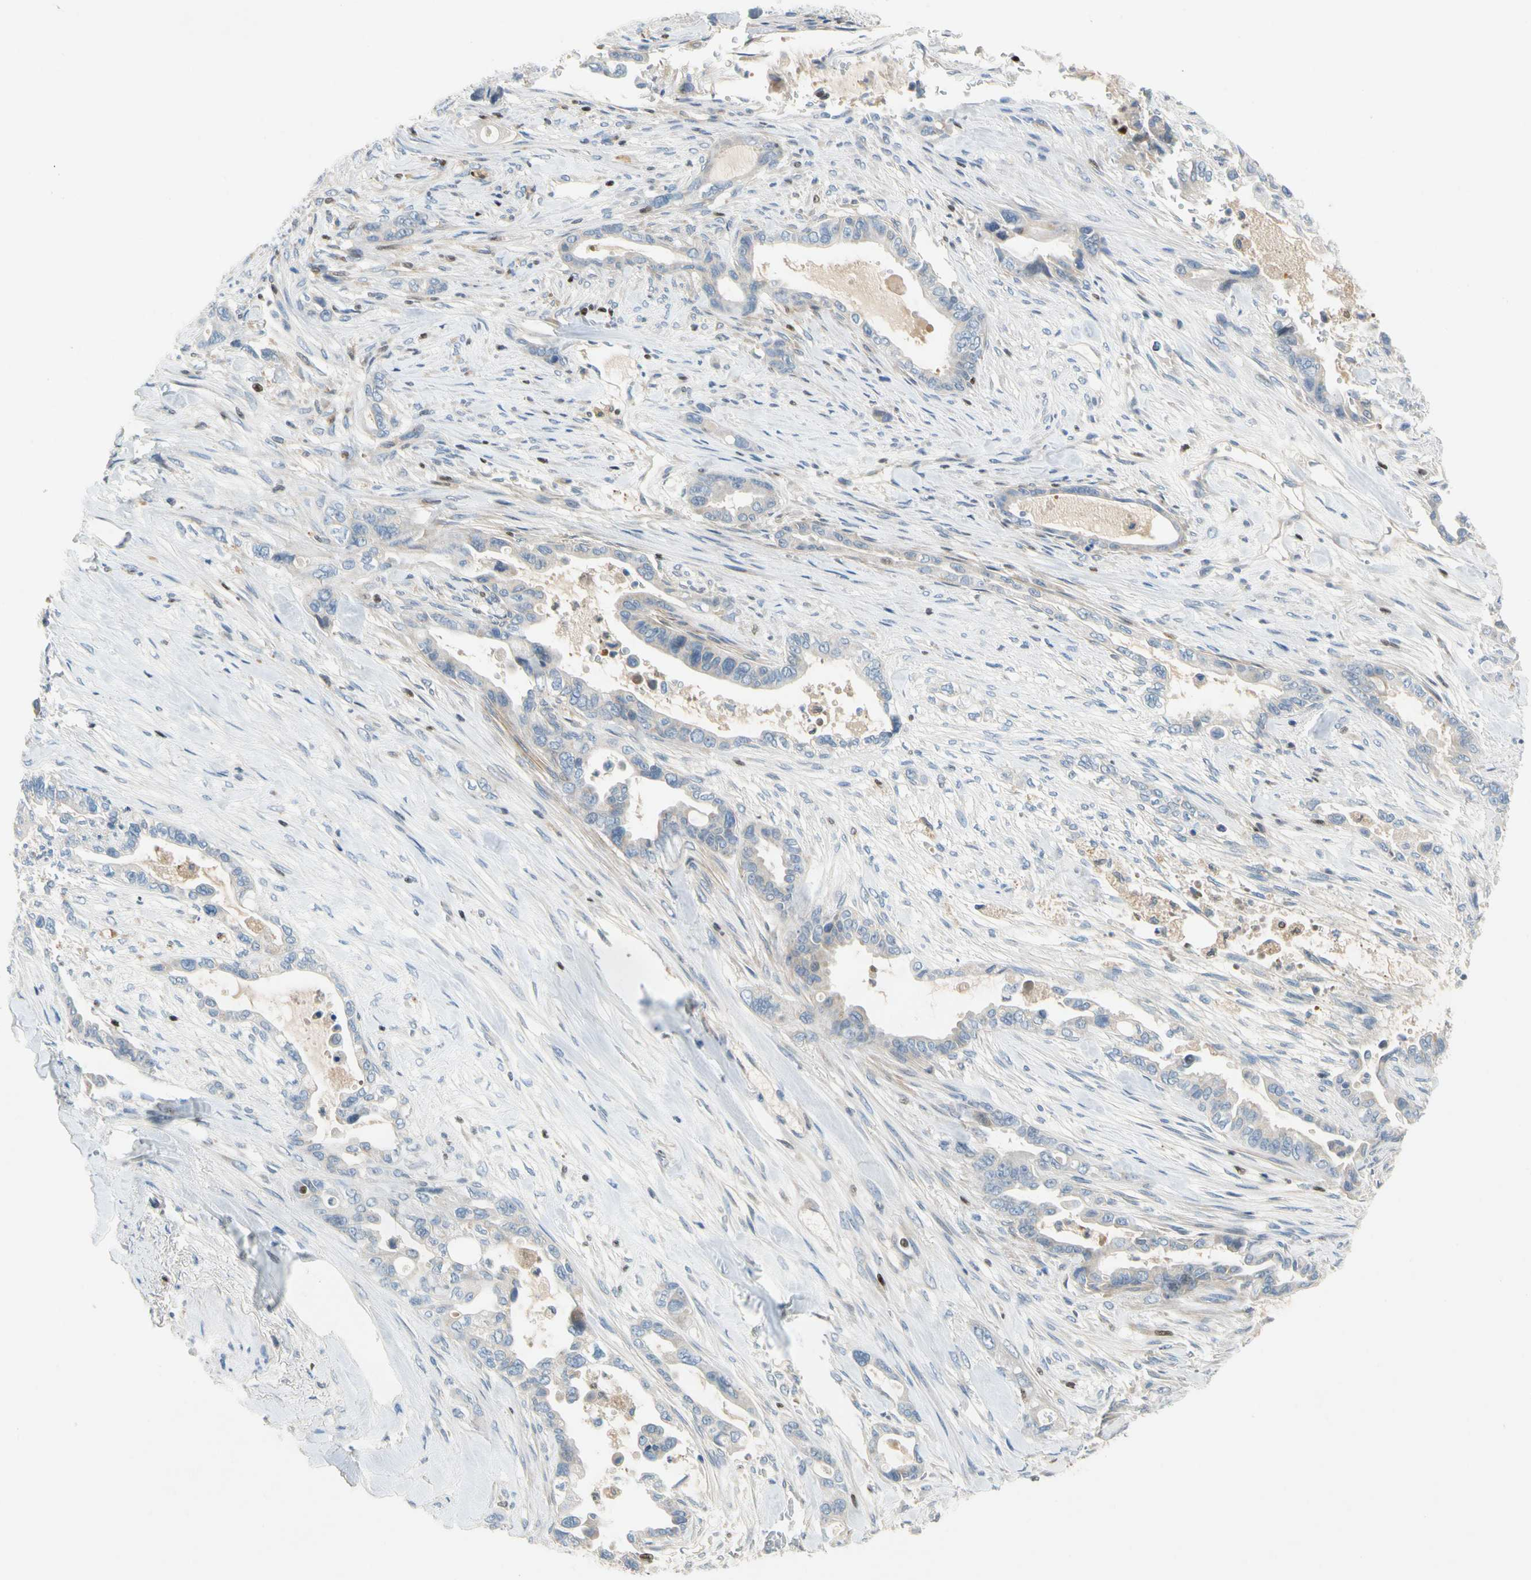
{"staining": {"intensity": "negative", "quantity": "none", "location": "none"}, "tissue": "pancreatic cancer", "cell_type": "Tumor cells", "image_type": "cancer", "snomed": [{"axis": "morphology", "description": "Adenocarcinoma, NOS"}, {"axis": "topography", "description": "Pancreas"}], "caption": "The immunohistochemistry micrograph has no significant staining in tumor cells of pancreatic cancer (adenocarcinoma) tissue.", "gene": "SP140", "patient": {"sex": "male", "age": 70}}